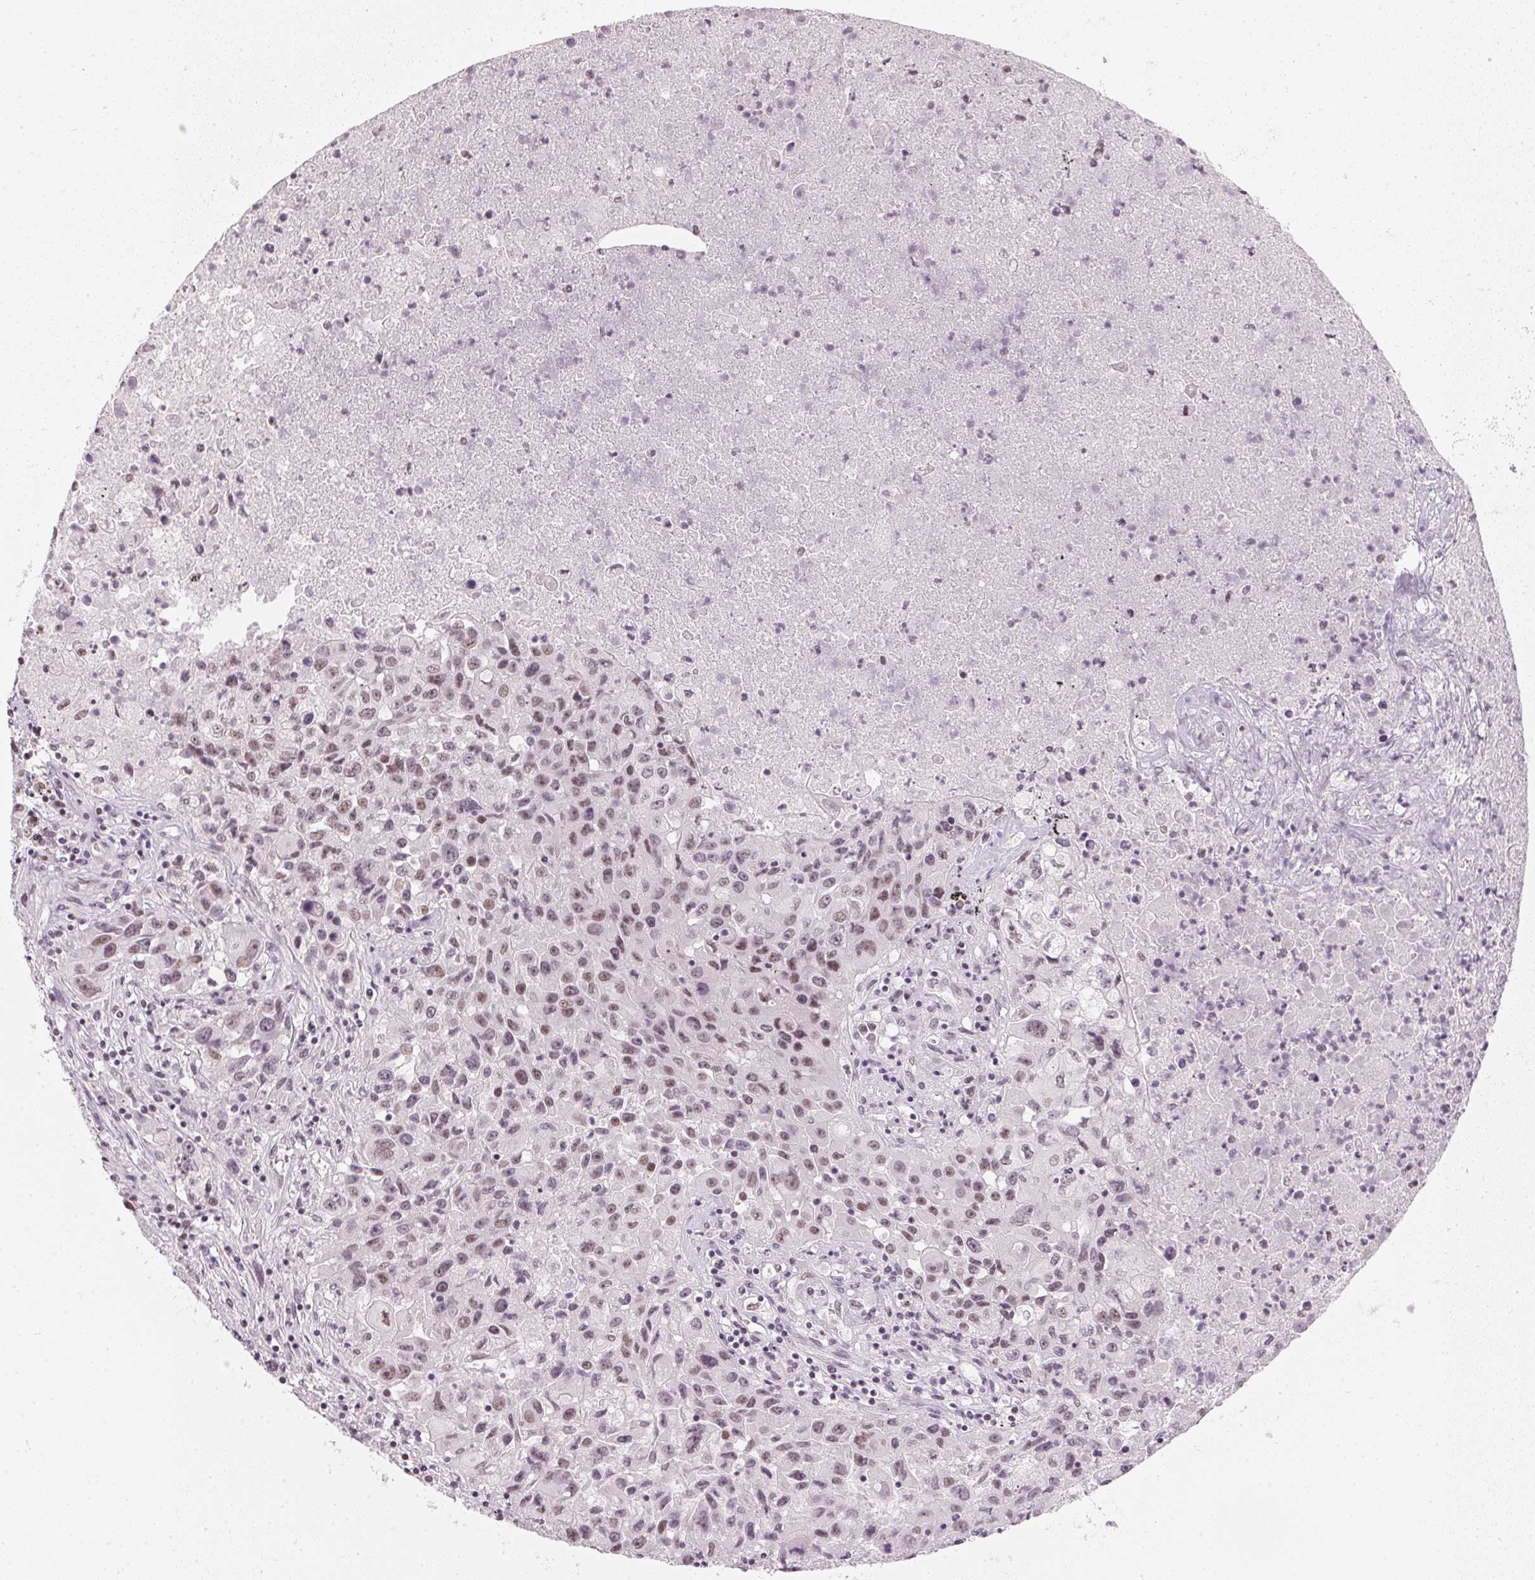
{"staining": {"intensity": "weak", "quantity": "25%-75%", "location": "nuclear"}, "tissue": "lung cancer", "cell_type": "Tumor cells", "image_type": "cancer", "snomed": [{"axis": "morphology", "description": "Squamous cell carcinoma, NOS"}, {"axis": "topography", "description": "Lung"}], "caption": "A micrograph of squamous cell carcinoma (lung) stained for a protein exhibits weak nuclear brown staining in tumor cells.", "gene": "DNAJC6", "patient": {"sex": "male", "age": 63}}